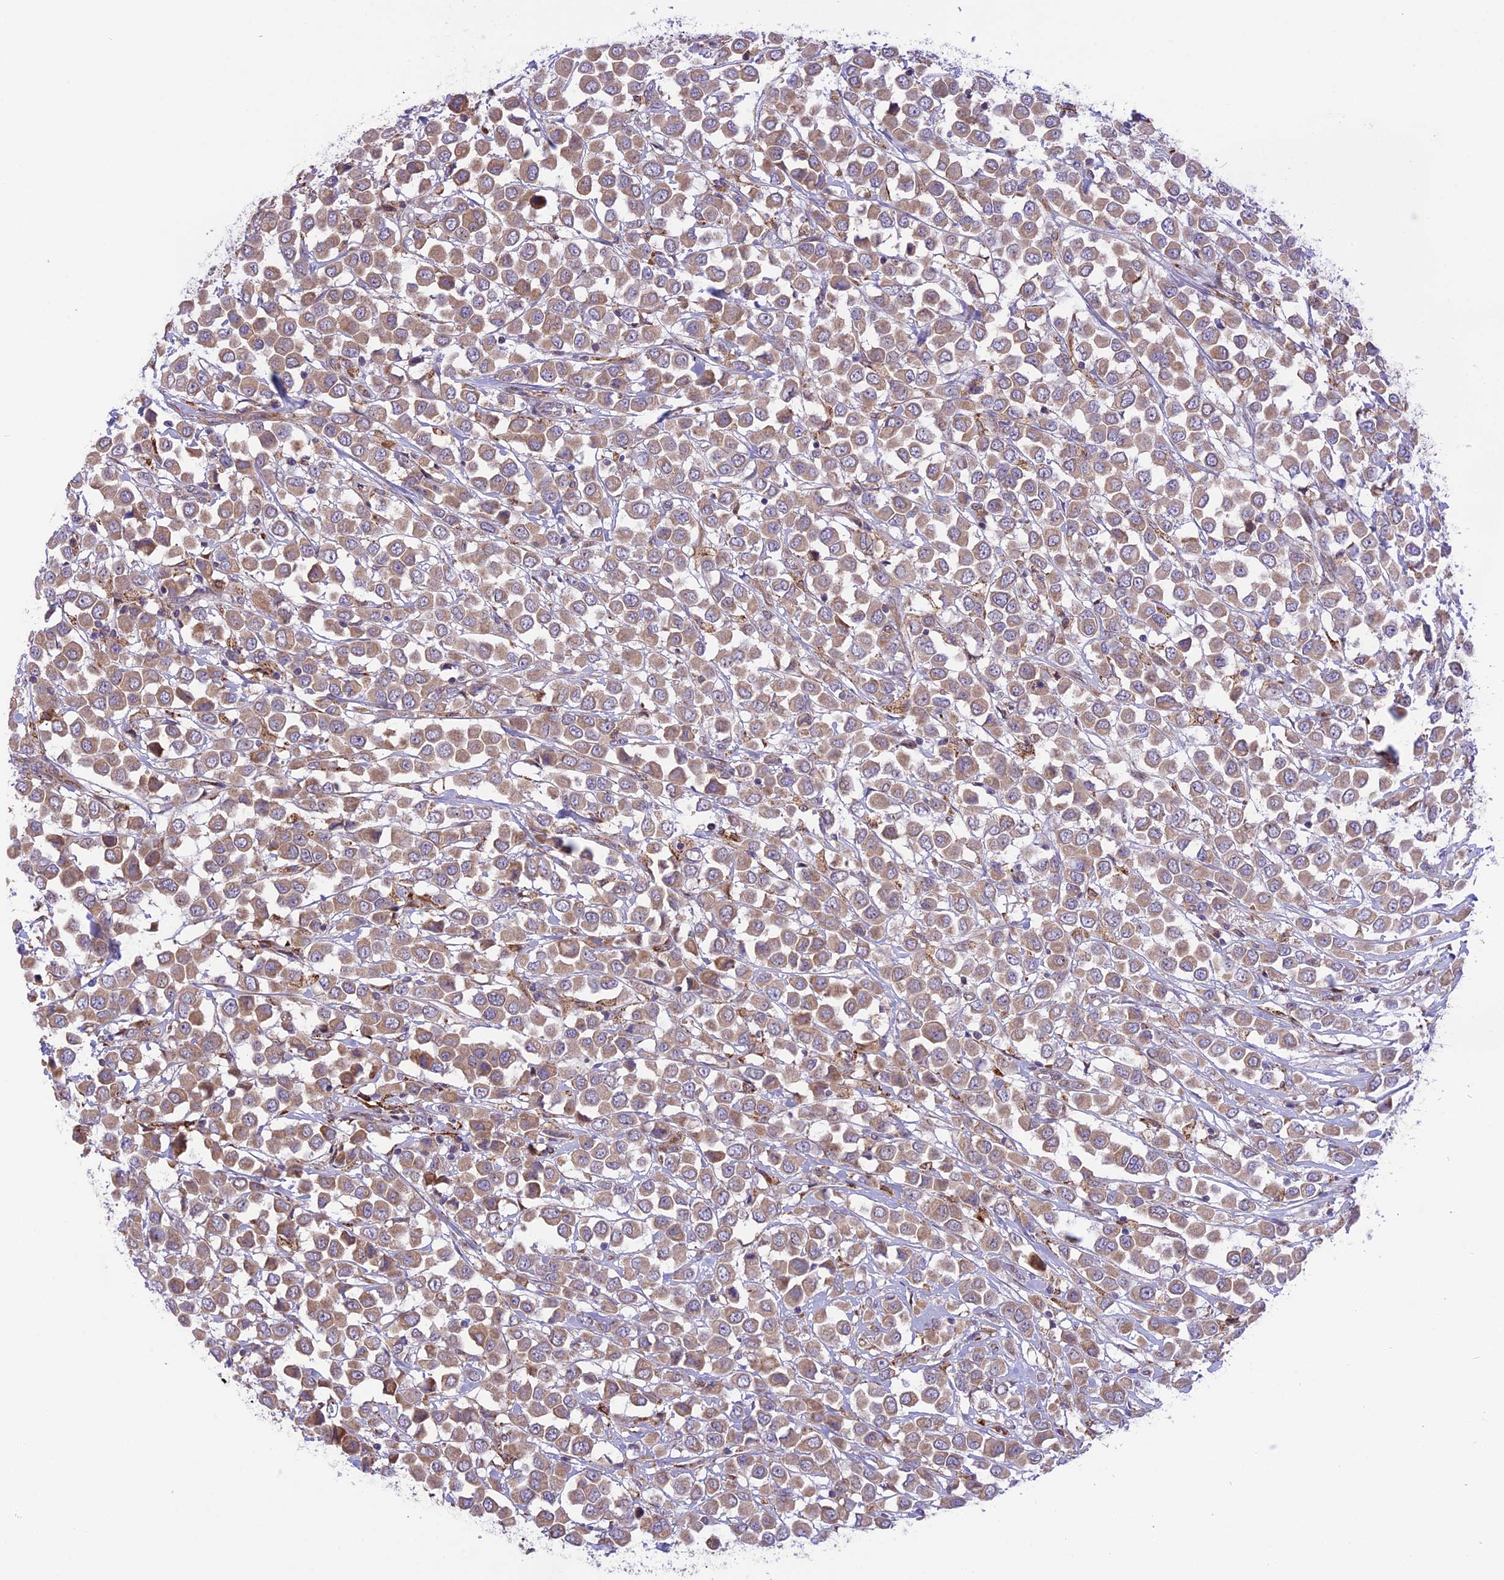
{"staining": {"intensity": "weak", "quantity": ">75%", "location": "cytoplasmic/membranous"}, "tissue": "breast cancer", "cell_type": "Tumor cells", "image_type": "cancer", "snomed": [{"axis": "morphology", "description": "Duct carcinoma"}, {"axis": "topography", "description": "Breast"}], "caption": "Invasive ductal carcinoma (breast) stained with DAB (3,3'-diaminobenzidine) immunohistochemistry (IHC) reveals low levels of weak cytoplasmic/membranous staining in approximately >75% of tumor cells.", "gene": "ARMCX6", "patient": {"sex": "female", "age": 61}}